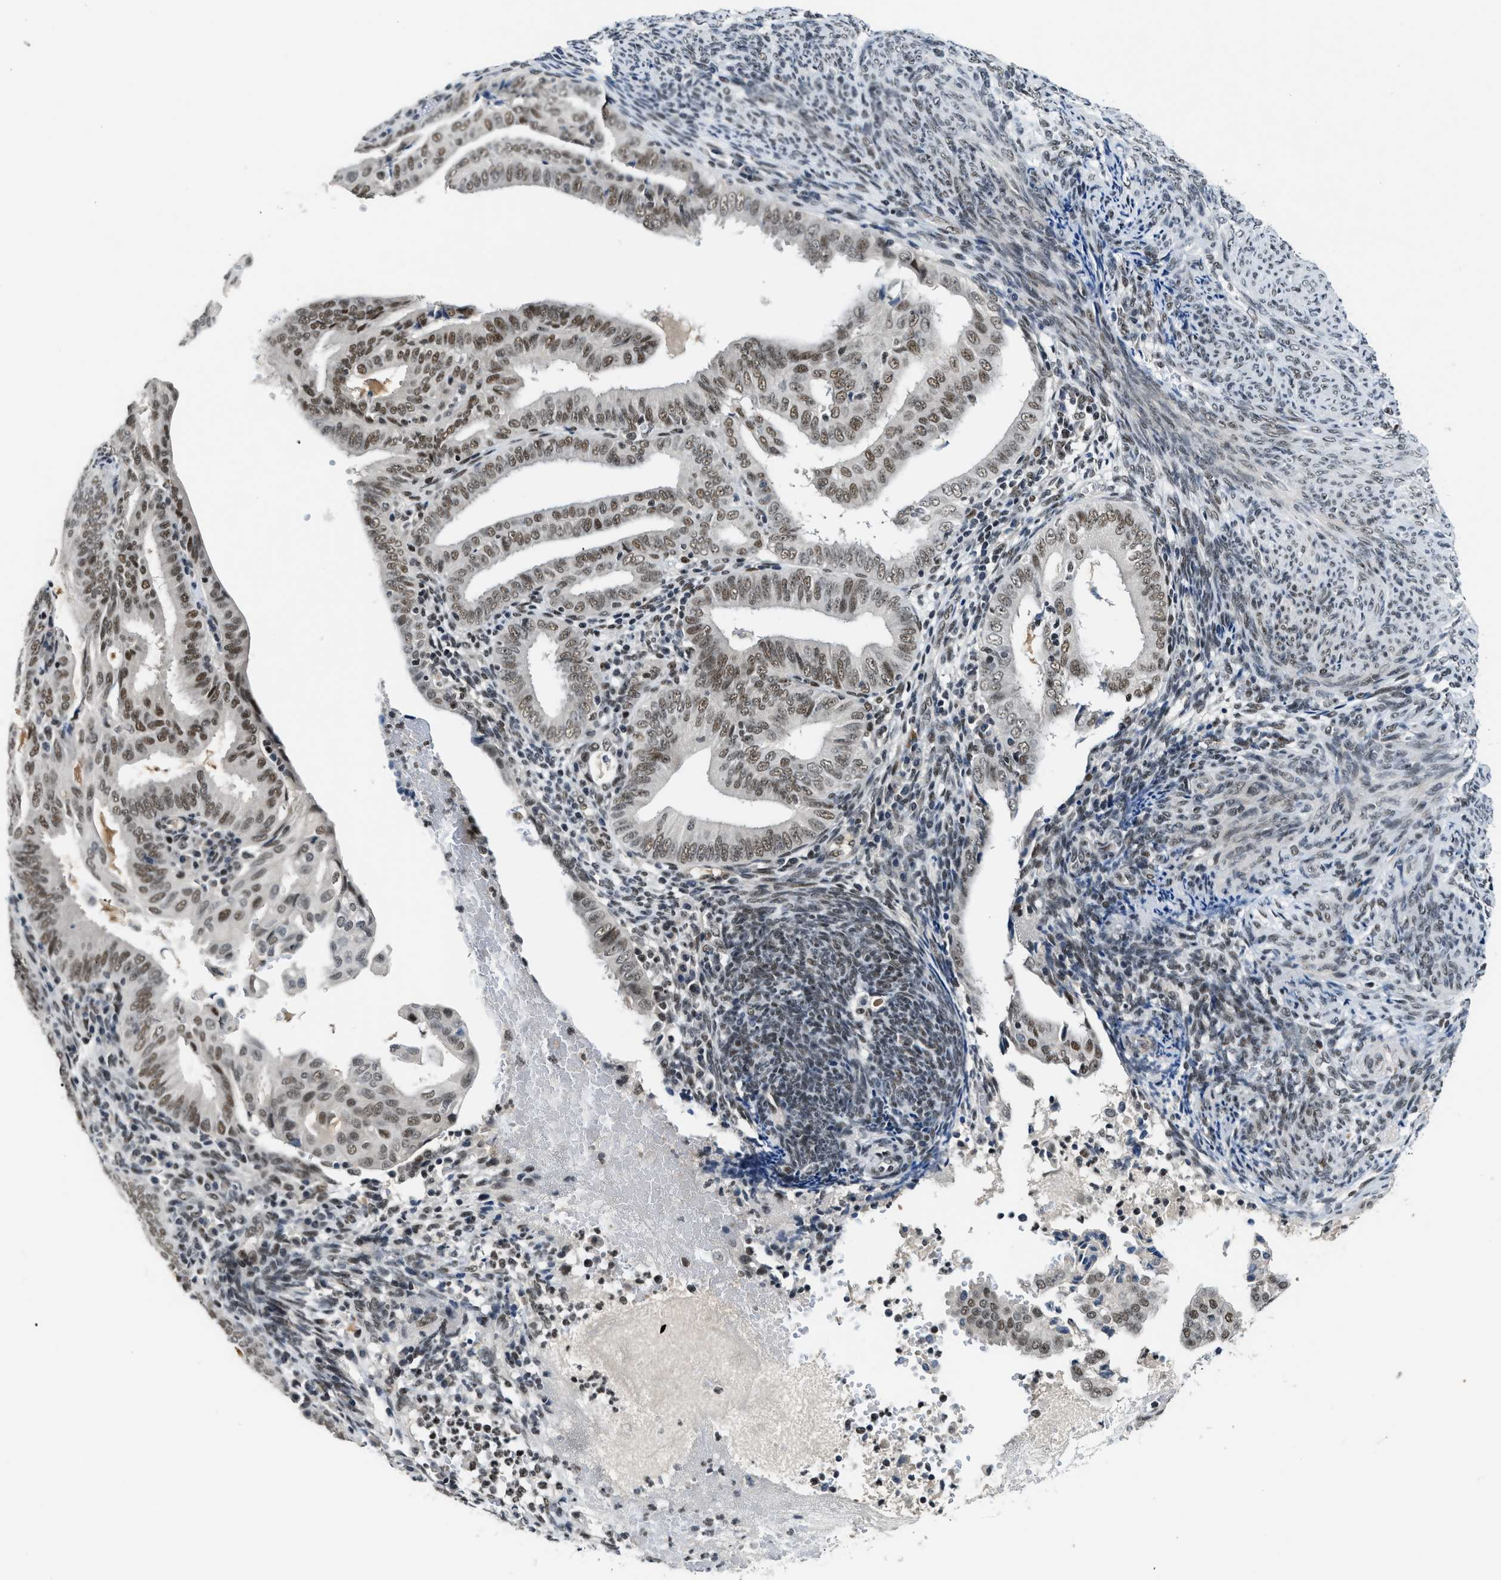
{"staining": {"intensity": "strong", "quantity": ">75%", "location": "nuclear"}, "tissue": "endometrial cancer", "cell_type": "Tumor cells", "image_type": "cancer", "snomed": [{"axis": "morphology", "description": "Adenocarcinoma, NOS"}, {"axis": "topography", "description": "Endometrium"}], "caption": "A high amount of strong nuclear staining is appreciated in approximately >75% of tumor cells in endometrial cancer (adenocarcinoma) tissue. (Brightfield microscopy of DAB IHC at high magnification).", "gene": "NCOA1", "patient": {"sex": "female", "age": 58}}